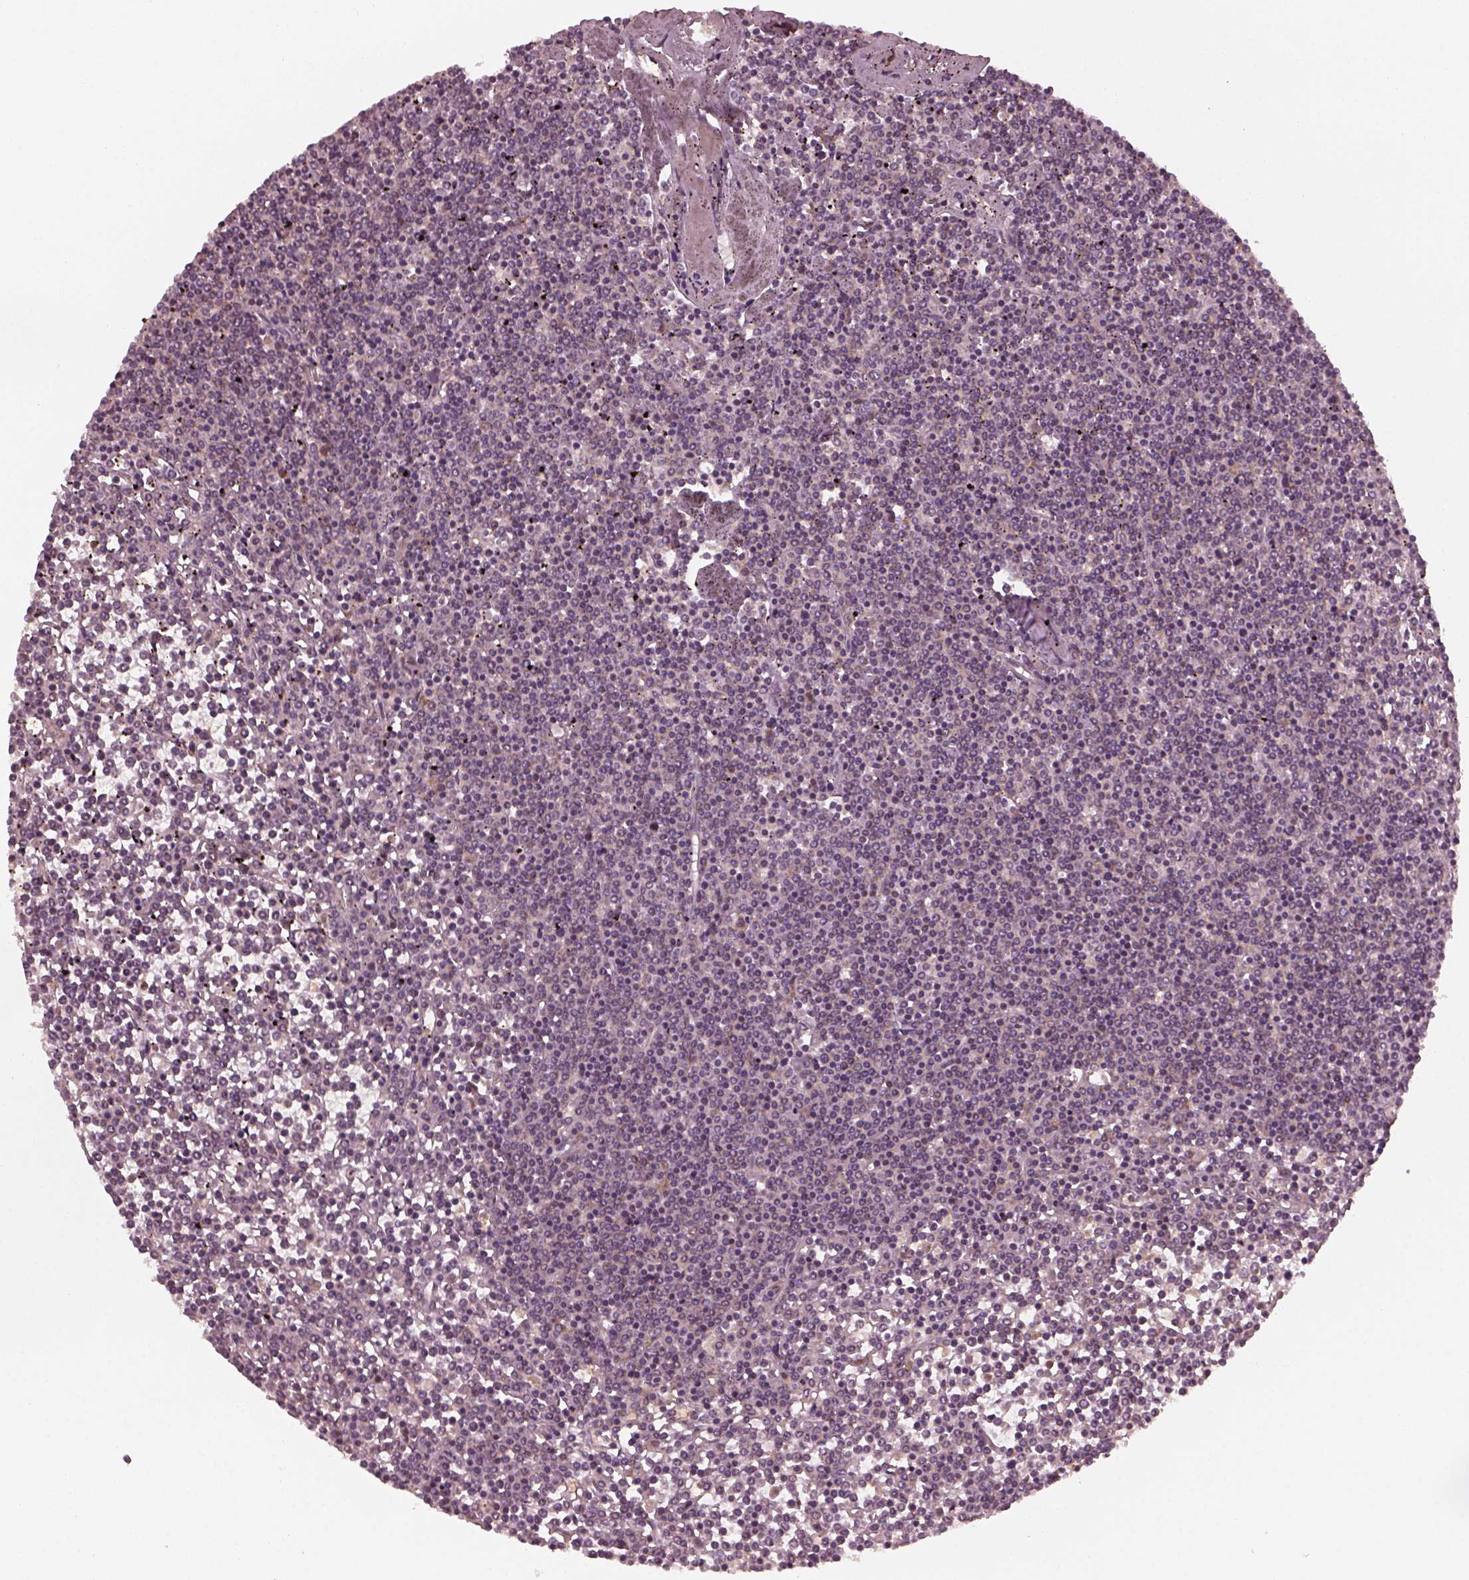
{"staining": {"intensity": "weak", "quantity": "<25%", "location": "cytoplasmic/membranous"}, "tissue": "lymphoma", "cell_type": "Tumor cells", "image_type": "cancer", "snomed": [{"axis": "morphology", "description": "Malignant lymphoma, non-Hodgkin's type, Low grade"}, {"axis": "topography", "description": "Spleen"}], "caption": "Low-grade malignant lymphoma, non-Hodgkin's type stained for a protein using immunohistochemistry (IHC) reveals no expression tumor cells.", "gene": "FAF2", "patient": {"sex": "female", "age": 19}}